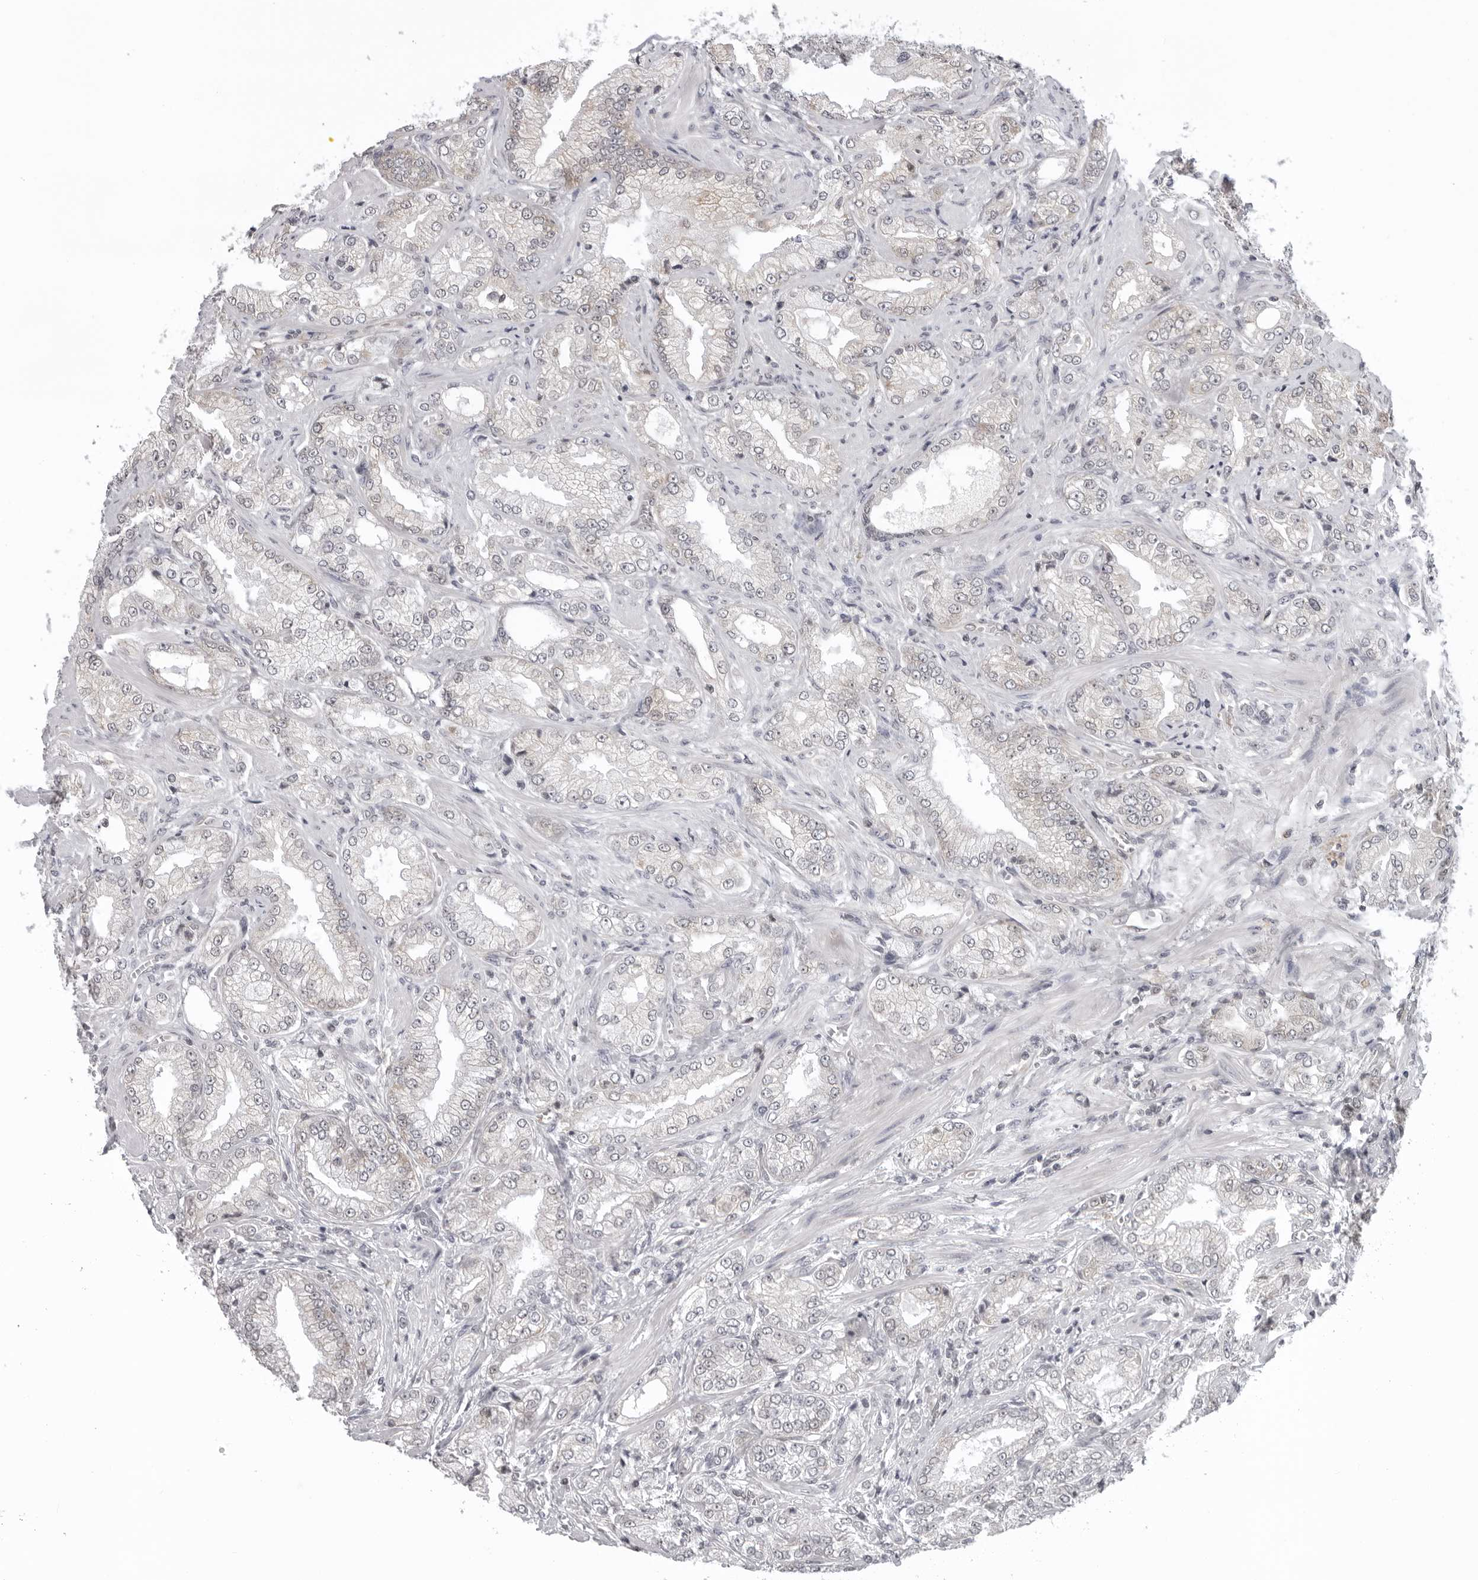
{"staining": {"intensity": "negative", "quantity": "none", "location": "none"}, "tissue": "prostate cancer", "cell_type": "Tumor cells", "image_type": "cancer", "snomed": [{"axis": "morphology", "description": "Adenocarcinoma, Low grade"}, {"axis": "topography", "description": "Prostate"}], "caption": "This is a photomicrograph of immunohistochemistry staining of prostate cancer (adenocarcinoma (low-grade)), which shows no expression in tumor cells.", "gene": "MRPS15", "patient": {"sex": "male", "age": 62}}